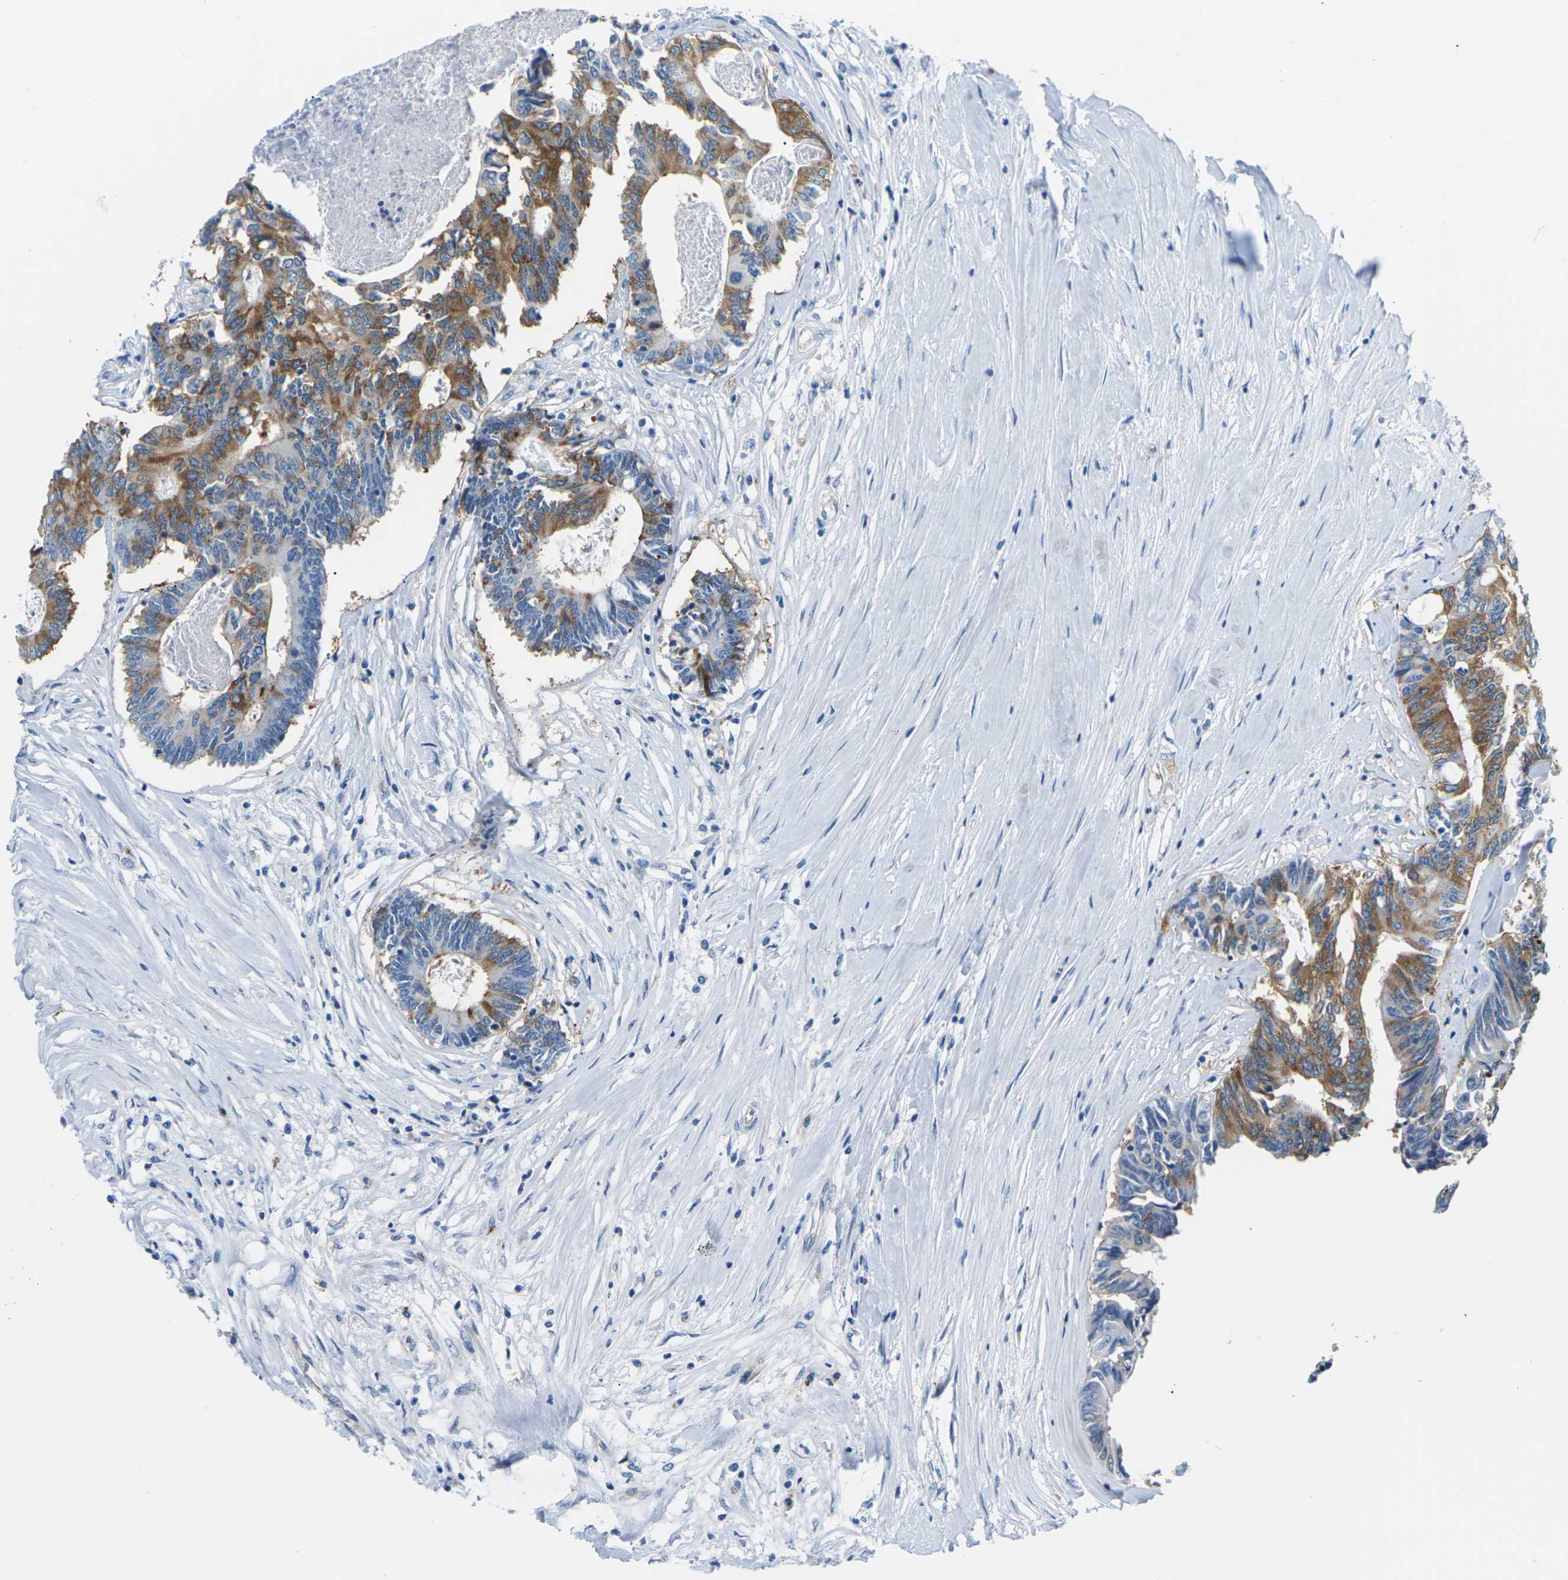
{"staining": {"intensity": "moderate", "quantity": "25%-75%", "location": "cytoplasmic/membranous"}, "tissue": "colorectal cancer", "cell_type": "Tumor cells", "image_type": "cancer", "snomed": [{"axis": "morphology", "description": "Adenocarcinoma, NOS"}, {"axis": "topography", "description": "Rectum"}], "caption": "DAB (3,3'-diaminobenzidine) immunohistochemical staining of human colorectal cancer exhibits moderate cytoplasmic/membranous protein expression in approximately 25%-75% of tumor cells. (brown staining indicates protein expression, while blue staining denotes nuclei).", "gene": "SYNGR2", "patient": {"sex": "male", "age": 63}}